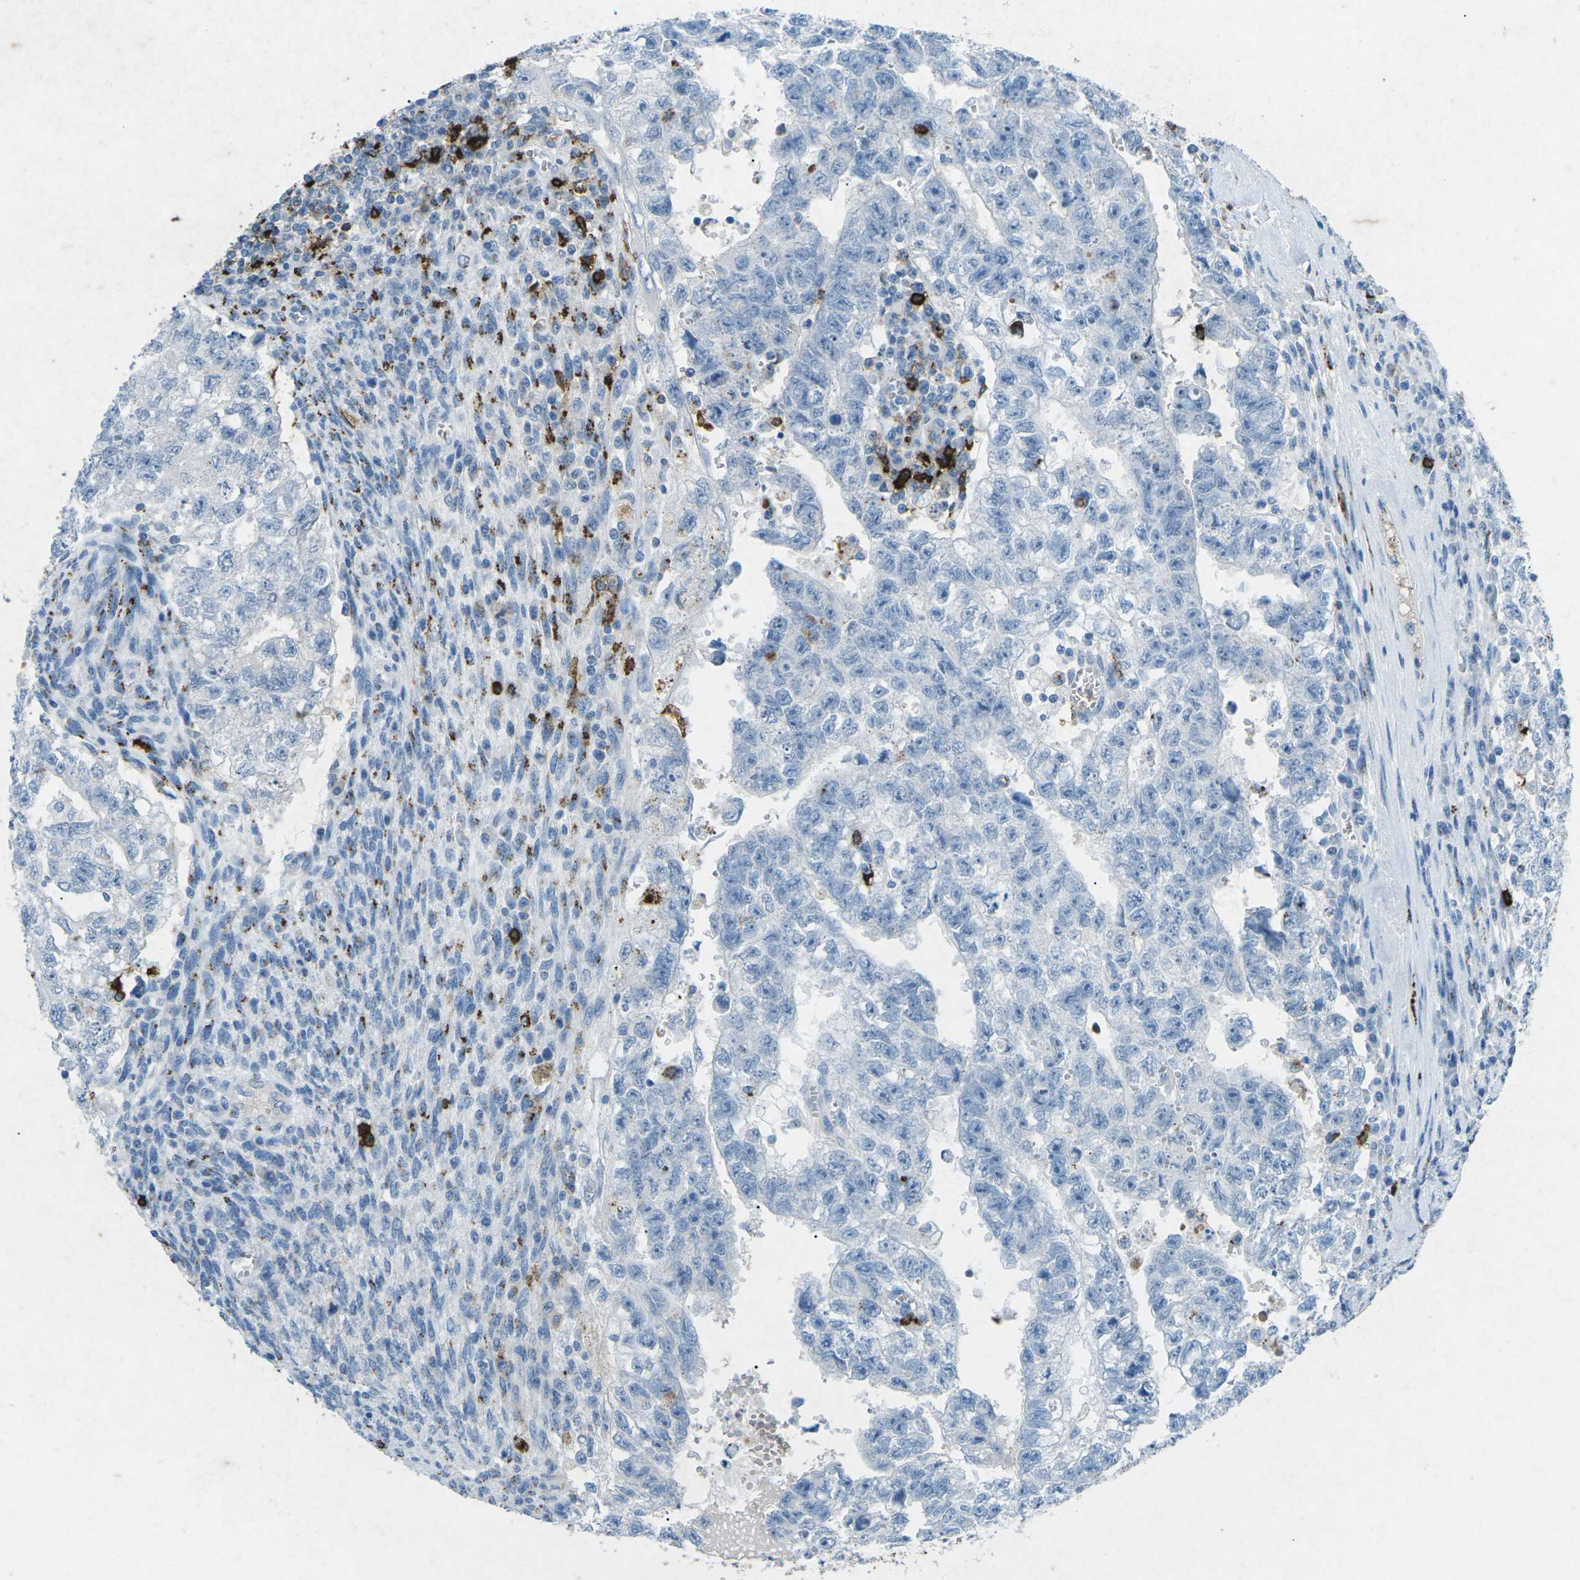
{"staining": {"intensity": "negative", "quantity": "none", "location": "none"}, "tissue": "testis cancer", "cell_type": "Tumor cells", "image_type": "cancer", "snomed": [{"axis": "morphology", "description": "Seminoma, NOS"}, {"axis": "morphology", "description": "Carcinoma, Embryonal, NOS"}, {"axis": "topography", "description": "Testis"}], "caption": "Immunohistochemical staining of embryonal carcinoma (testis) demonstrates no significant expression in tumor cells.", "gene": "CTAGE1", "patient": {"sex": "male", "age": 38}}